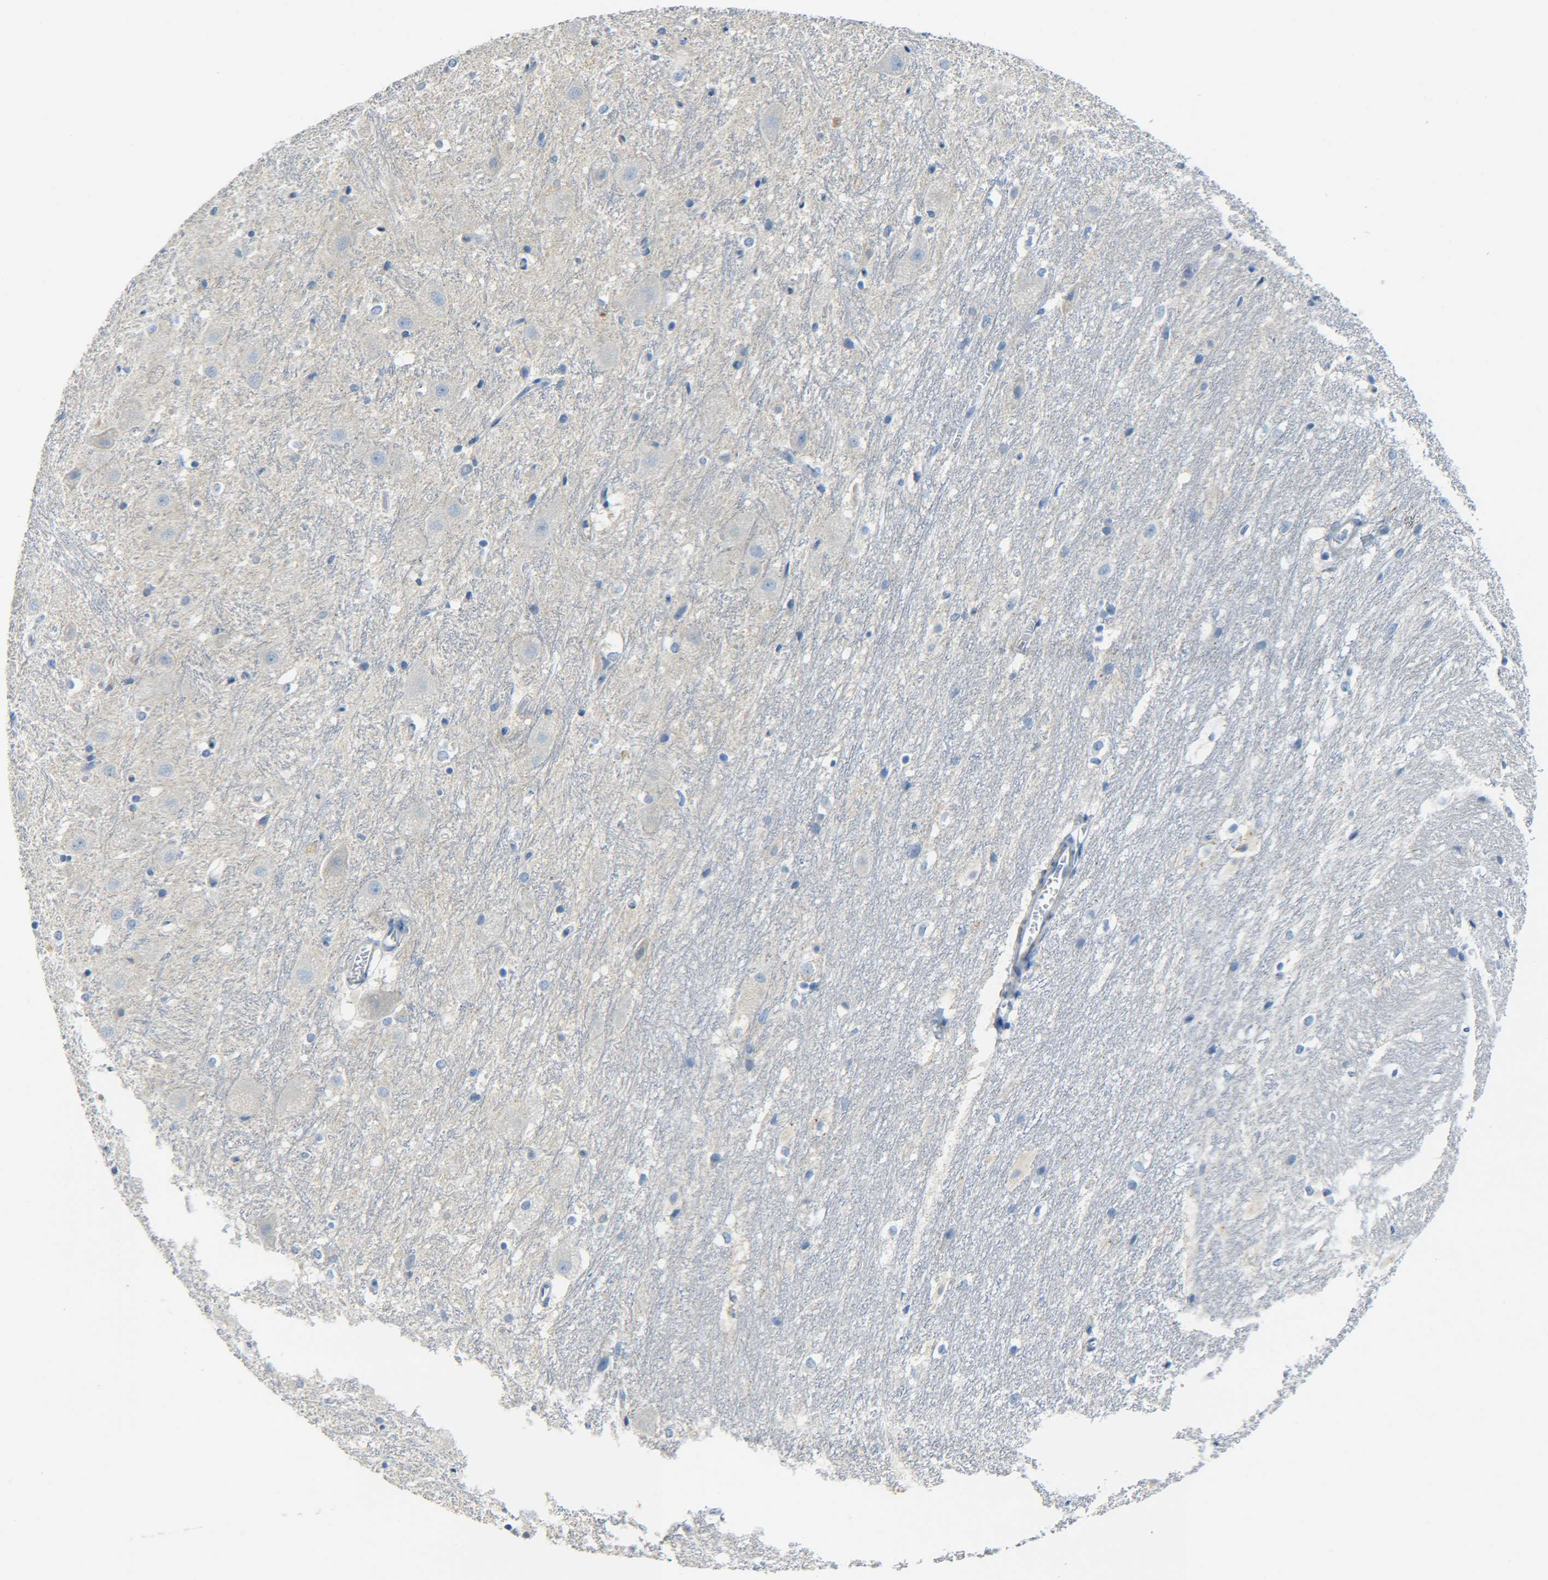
{"staining": {"intensity": "negative", "quantity": "none", "location": "none"}, "tissue": "hippocampus", "cell_type": "Glial cells", "image_type": "normal", "snomed": [{"axis": "morphology", "description": "Normal tissue, NOS"}, {"axis": "topography", "description": "Hippocampus"}], "caption": "Immunohistochemistry micrograph of benign human hippocampus stained for a protein (brown), which exhibits no positivity in glial cells.", "gene": "C15orf48", "patient": {"sex": "female", "age": 19}}